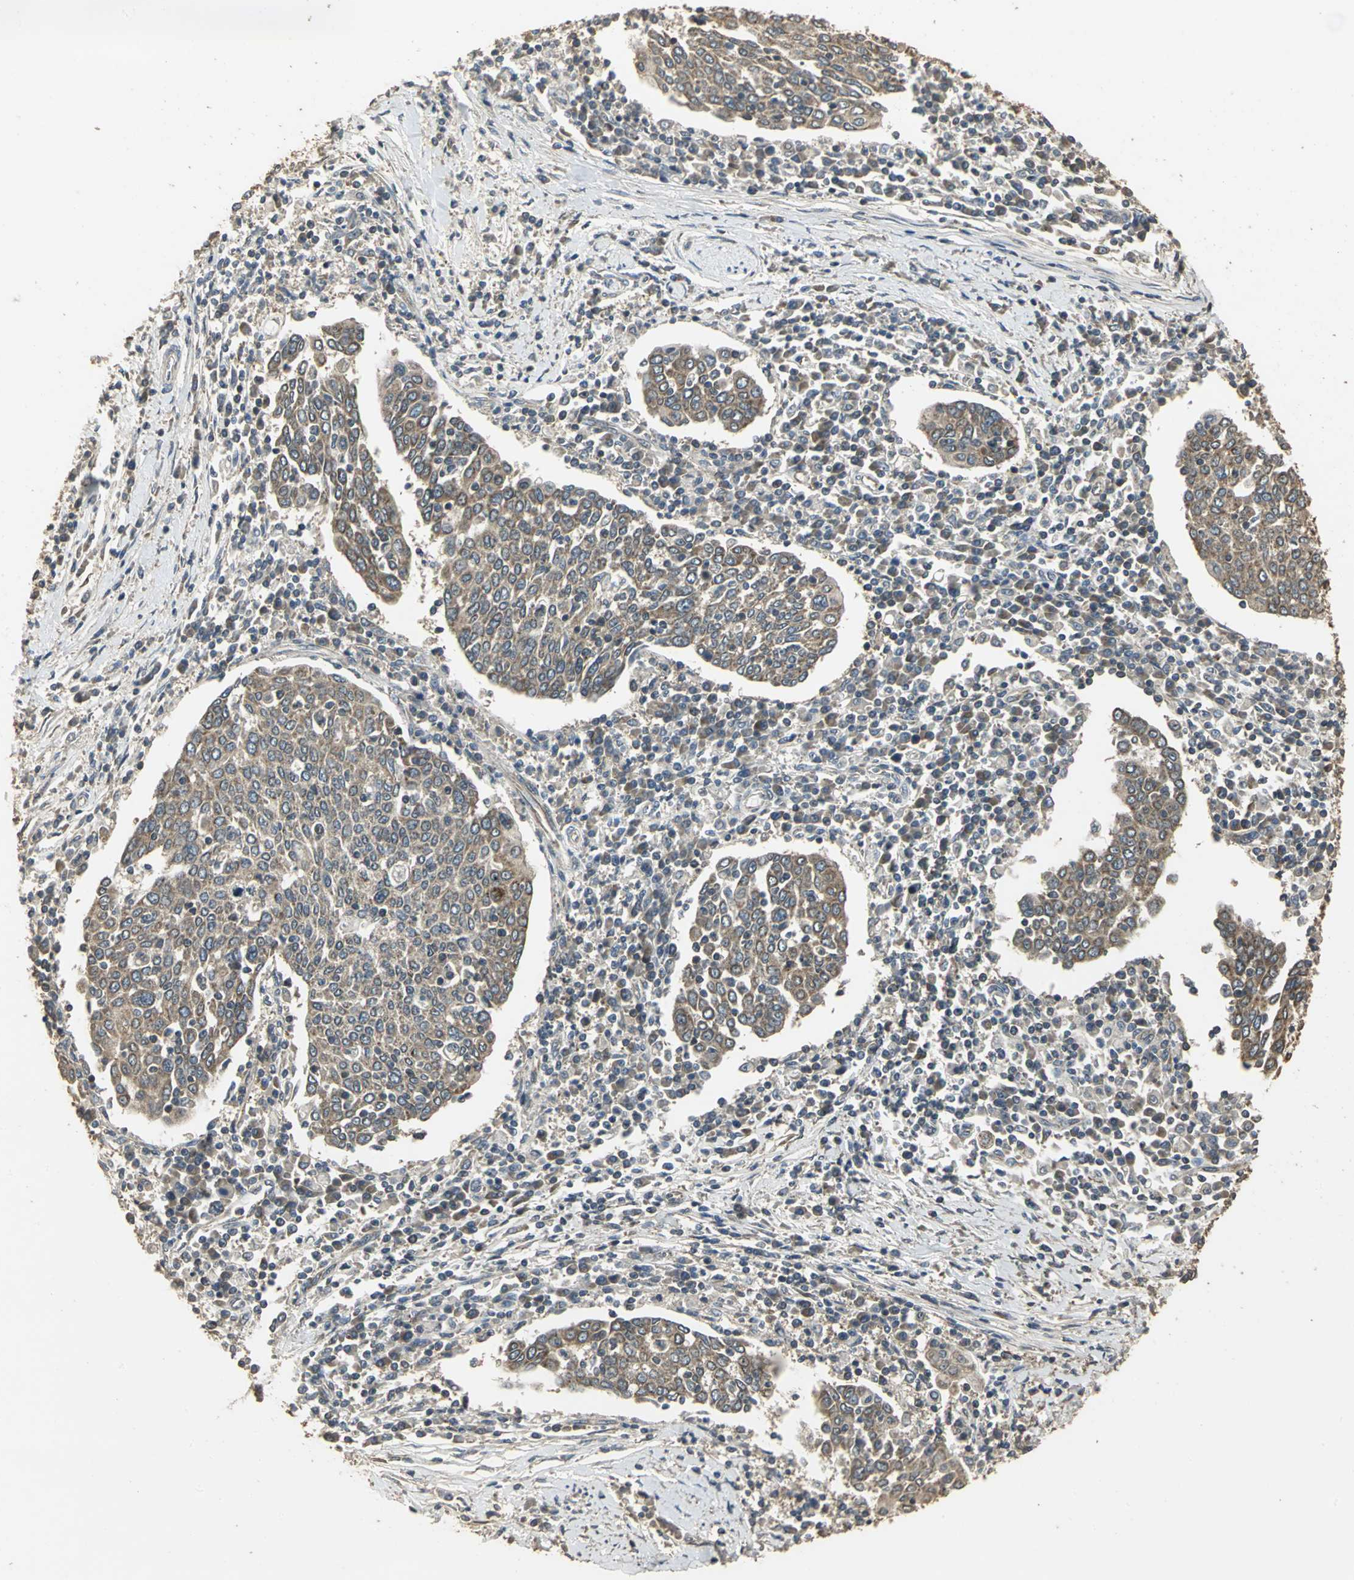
{"staining": {"intensity": "strong", "quantity": ">75%", "location": "cytoplasmic/membranous"}, "tissue": "cervical cancer", "cell_type": "Tumor cells", "image_type": "cancer", "snomed": [{"axis": "morphology", "description": "Squamous cell carcinoma, NOS"}, {"axis": "topography", "description": "Cervix"}], "caption": "Protein expression by immunohistochemistry demonstrates strong cytoplasmic/membranous positivity in approximately >75% of tumor cells in cervical cancer (squamous cell carcinoma).", "gene": "KANK1", "patient": {"sex": "female", "age": 40}}